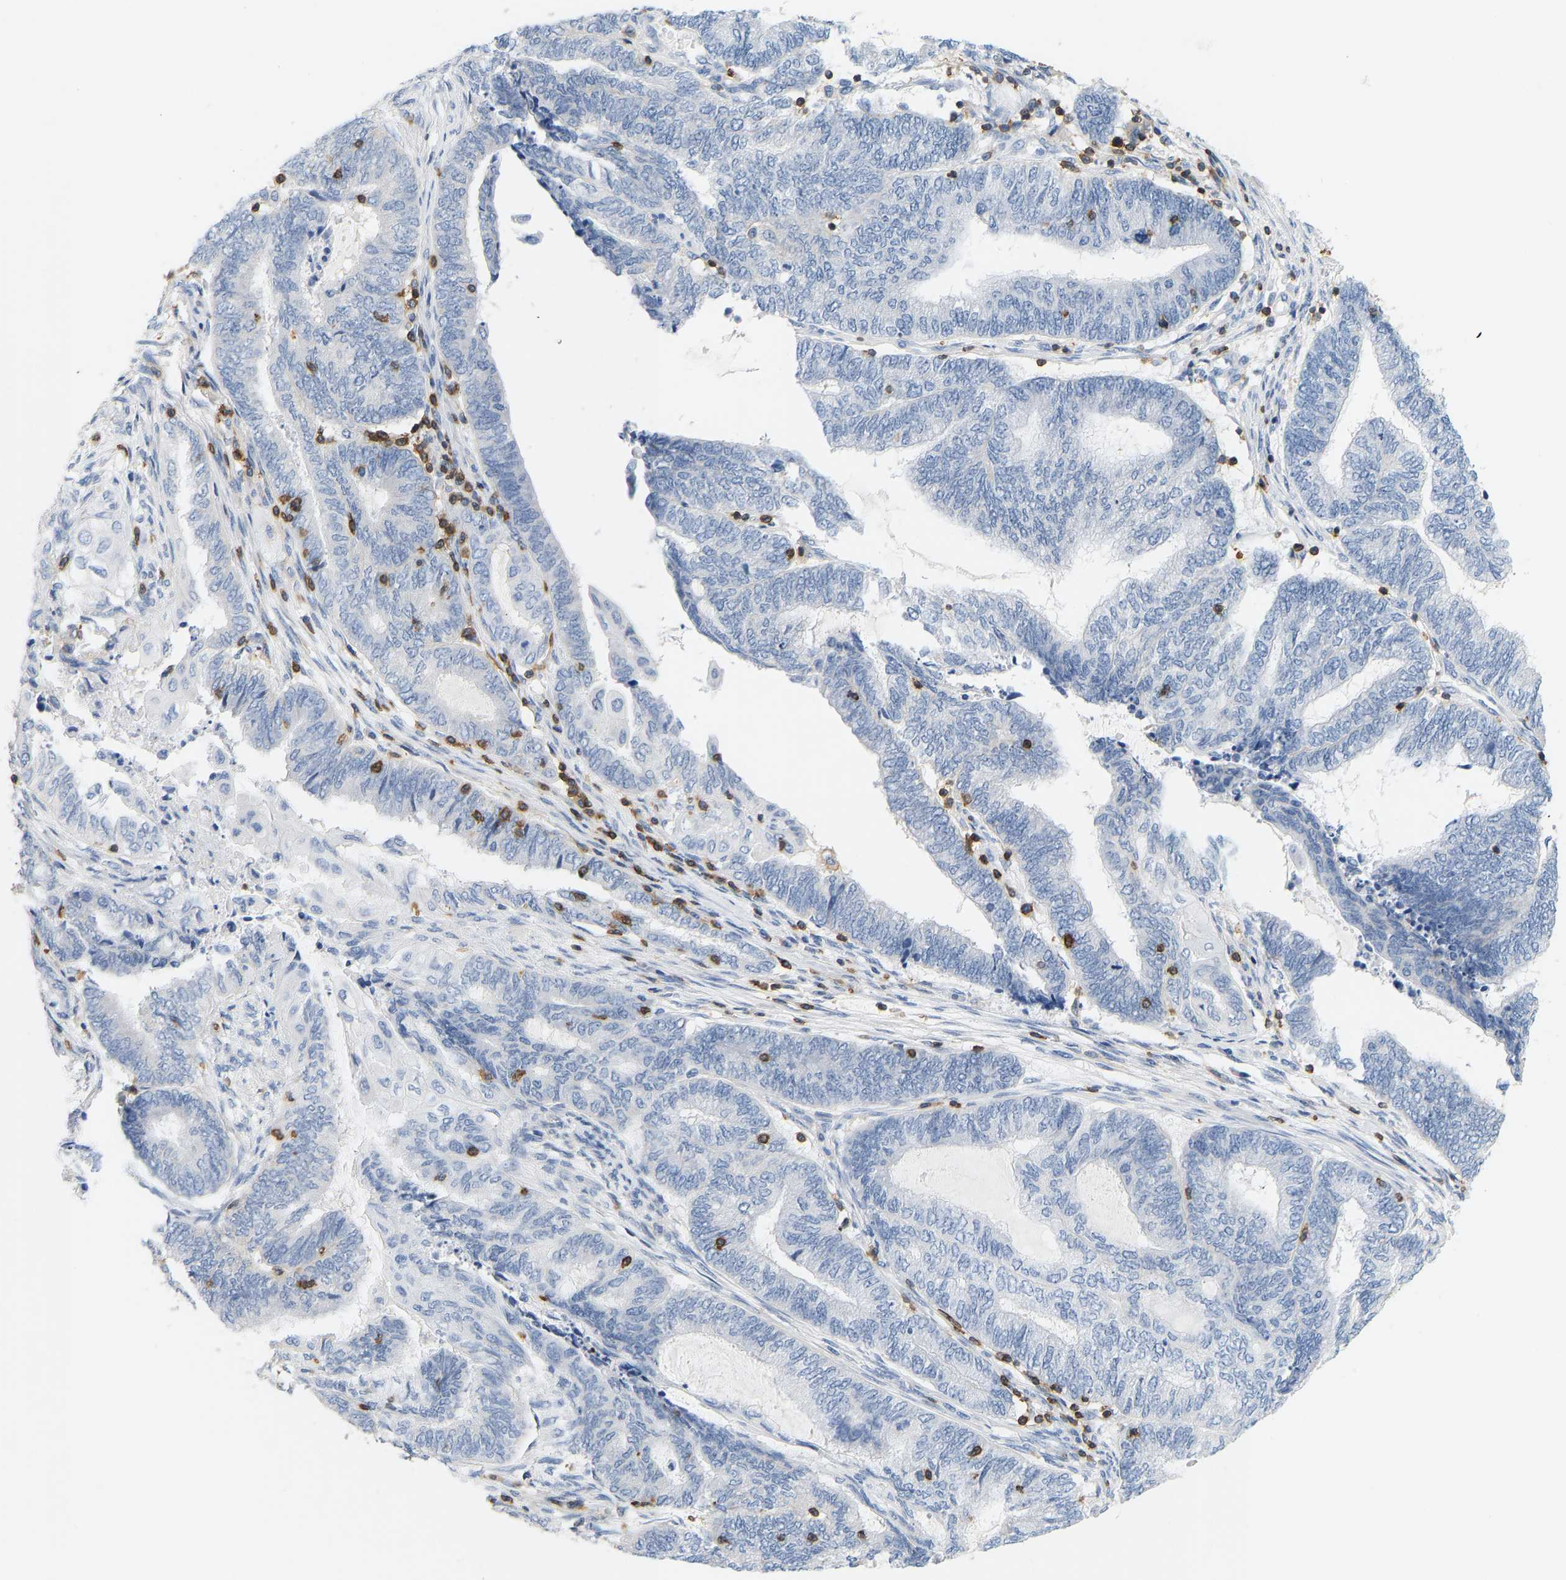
{"staining": {"intensity": "negative", "quantity": "none", "location": "none"}, "tissue": "endometrial cancer", "cell_type": "Tumor cells", "image_type": "cancer", "snomed": [{"axis": "morphology", "description": "Adenocarcinoma, NOS"}, {"axis": "topography", "description": "Uterus"}, {"axis": "topography", "description": "Endometrium"}], "caption": "An image of human adenocarcinoma (endometrial) is negative for staining in tumor cells.", "gene": "EVL", "patient": {"sex": "female", "age": 70}}